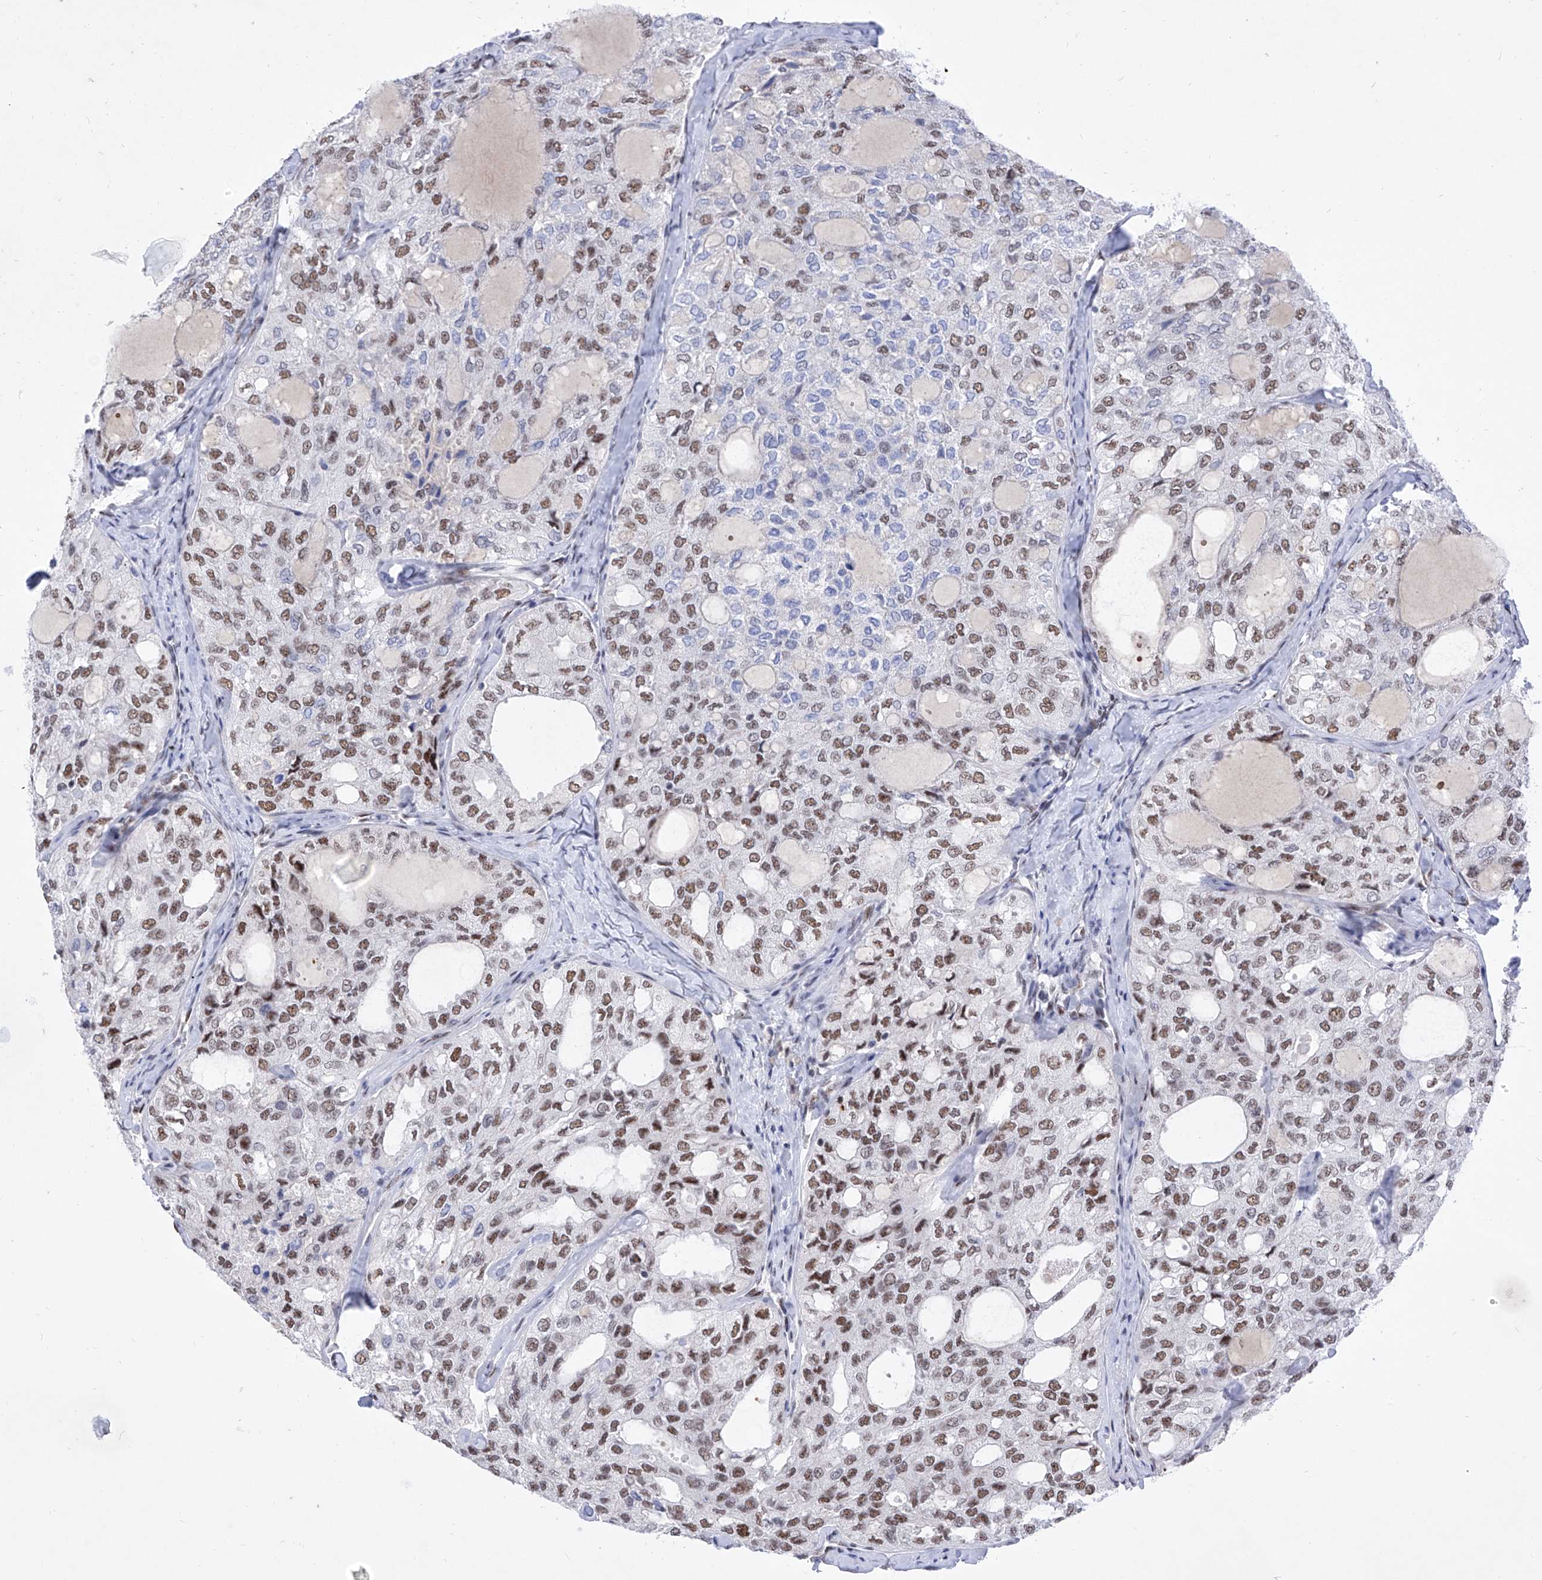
{"staining": {"intensity": "moderate", "quantity": "25%-75%", "location": "nuclear"}, "tissue": "thyroid cancer", "cell_type": "Tumor cells", "image_type": "cancer", "snomed": [{"axis": "morphology", "description": "Follicular adenoma carcinoma, NOS"}, {"axis": "topography", "description": "Thyroid gland"}], "caption": "Immunohistochemistry photomicrograph of neoplastic tissue: human follicular adenoma carcinoma (thyroid) stained using immunohistochemistry displays medium levels of moderate protein expression localized specifically in the nuclear of tumor cells, appearing as a nuclear brown color.", "gene": "ATN1", "patient": {"sex": "male", "age": 75}}